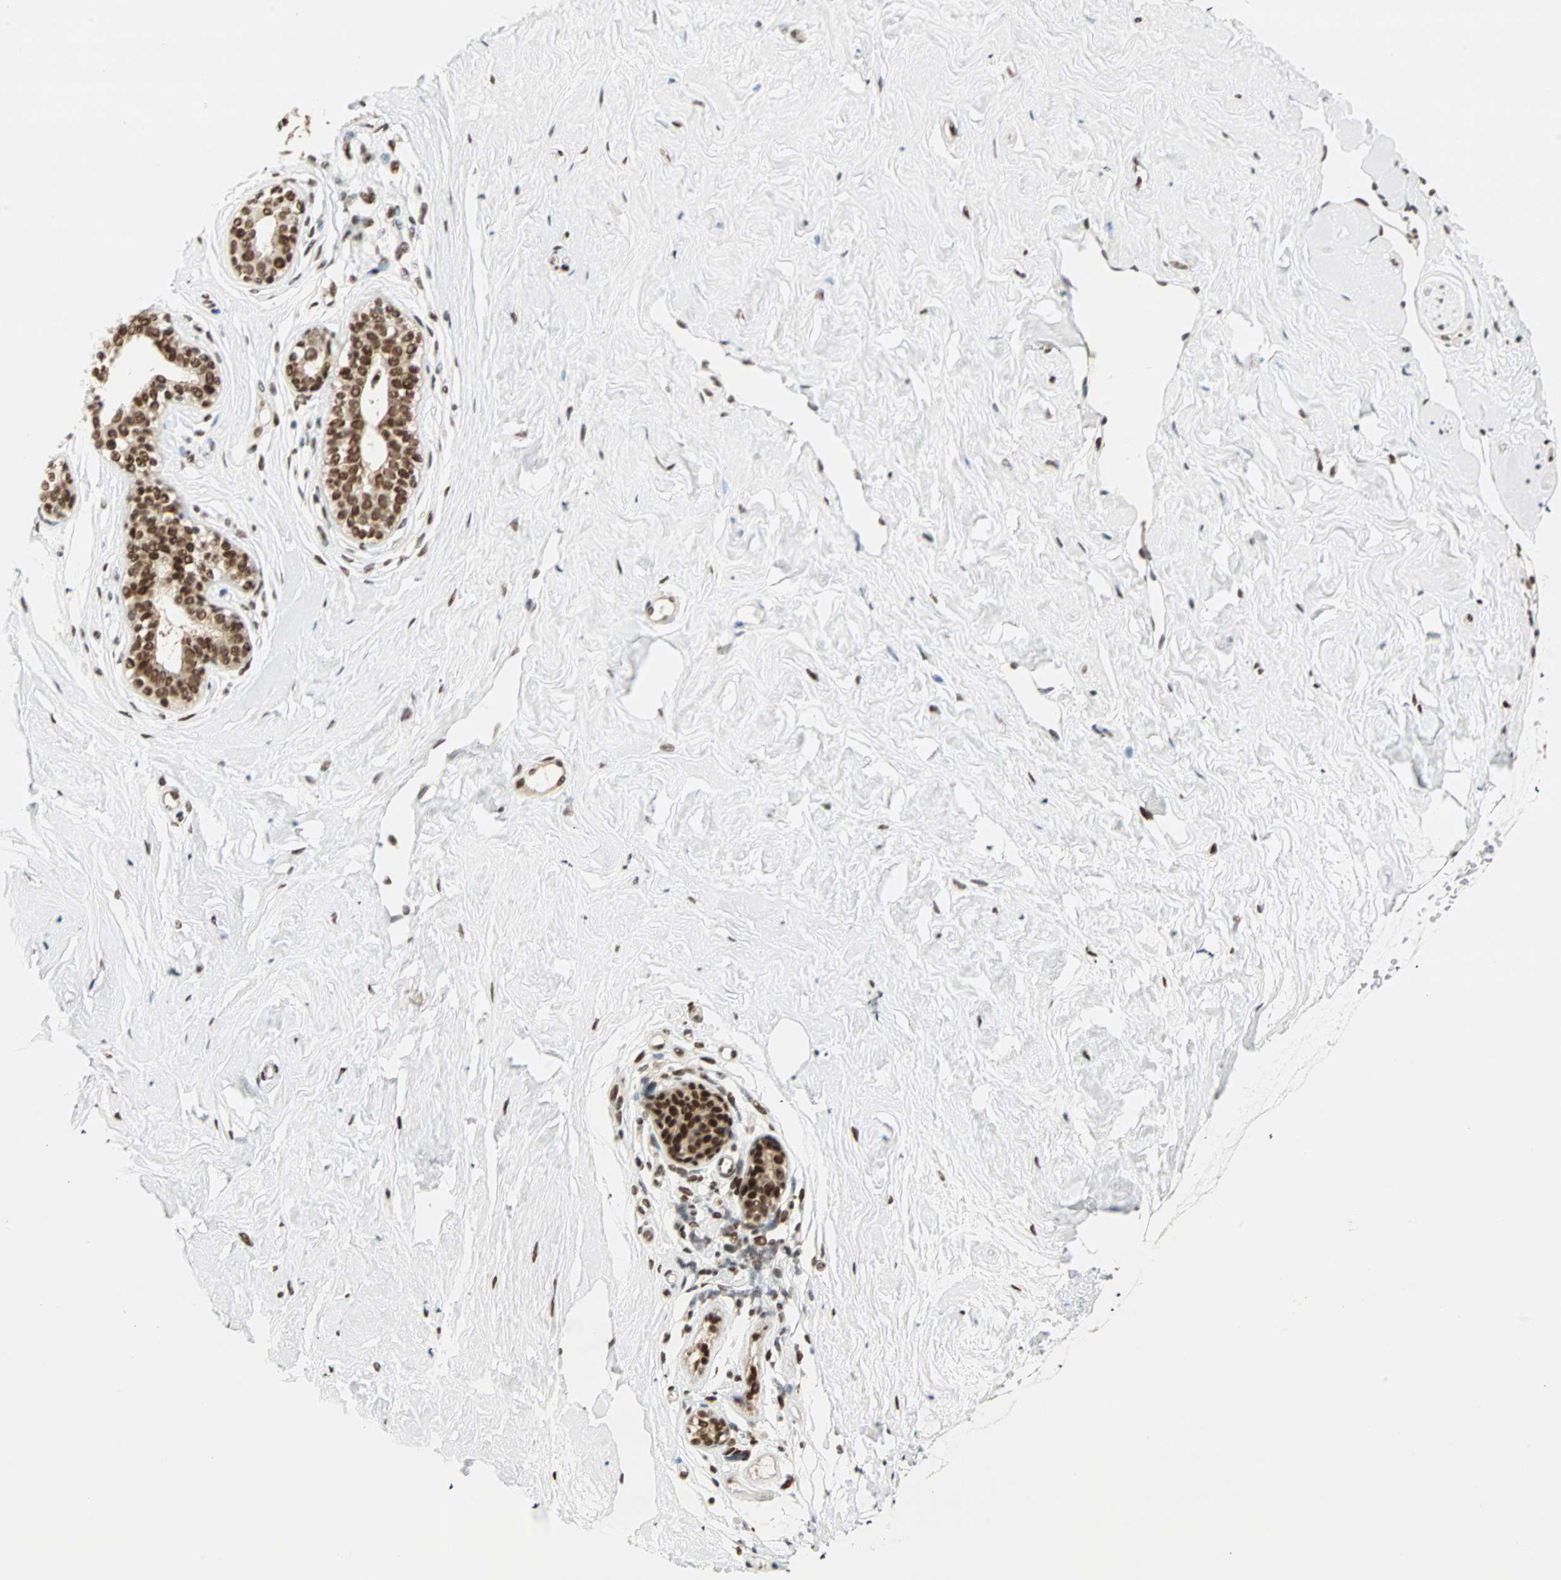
{"staining": {"intensity": "moderate", "quantity": ">75%", "location": "nuclear"}, "tissue": "breast", "cell_type": "Adipocytes", "image_type": "normal", "snomed": [{"axis": "morphology", "description": "Normal tissue, NOS"}, {"axis": "topography", "description": "Breast"}], "caption": "The image exhibits a brown stain indicating the presence of a protein in the nuclear of adipocytes in breast.", "gene": "BLM", "patient": {"sex": "female", "age": 23}}